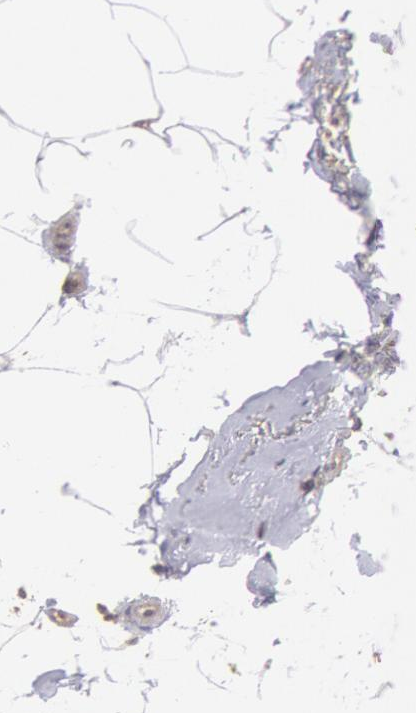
{"staining": {"intensity": "strong", "quantity": ">75%", "location": "cytoplasmic/membranous"}, "tissue": "breast cancer", "cell_type": "Tumor cells", "image_type": "cancer", "snomed": [{"axis": "morphology", "description": "Lobular carcinoma"}, {"axis": "topography", "description": "Breast"}], "caption": "IHC (DAB) staining of human breast cancer displays strong cytoplasmic/membranous protein positivity in approximately >75% of tumor cells. (IHC, brightfield microscopy, high magnification).", "gene": "PLA2G6", "patient": {"sex": "female", "age": 56}}